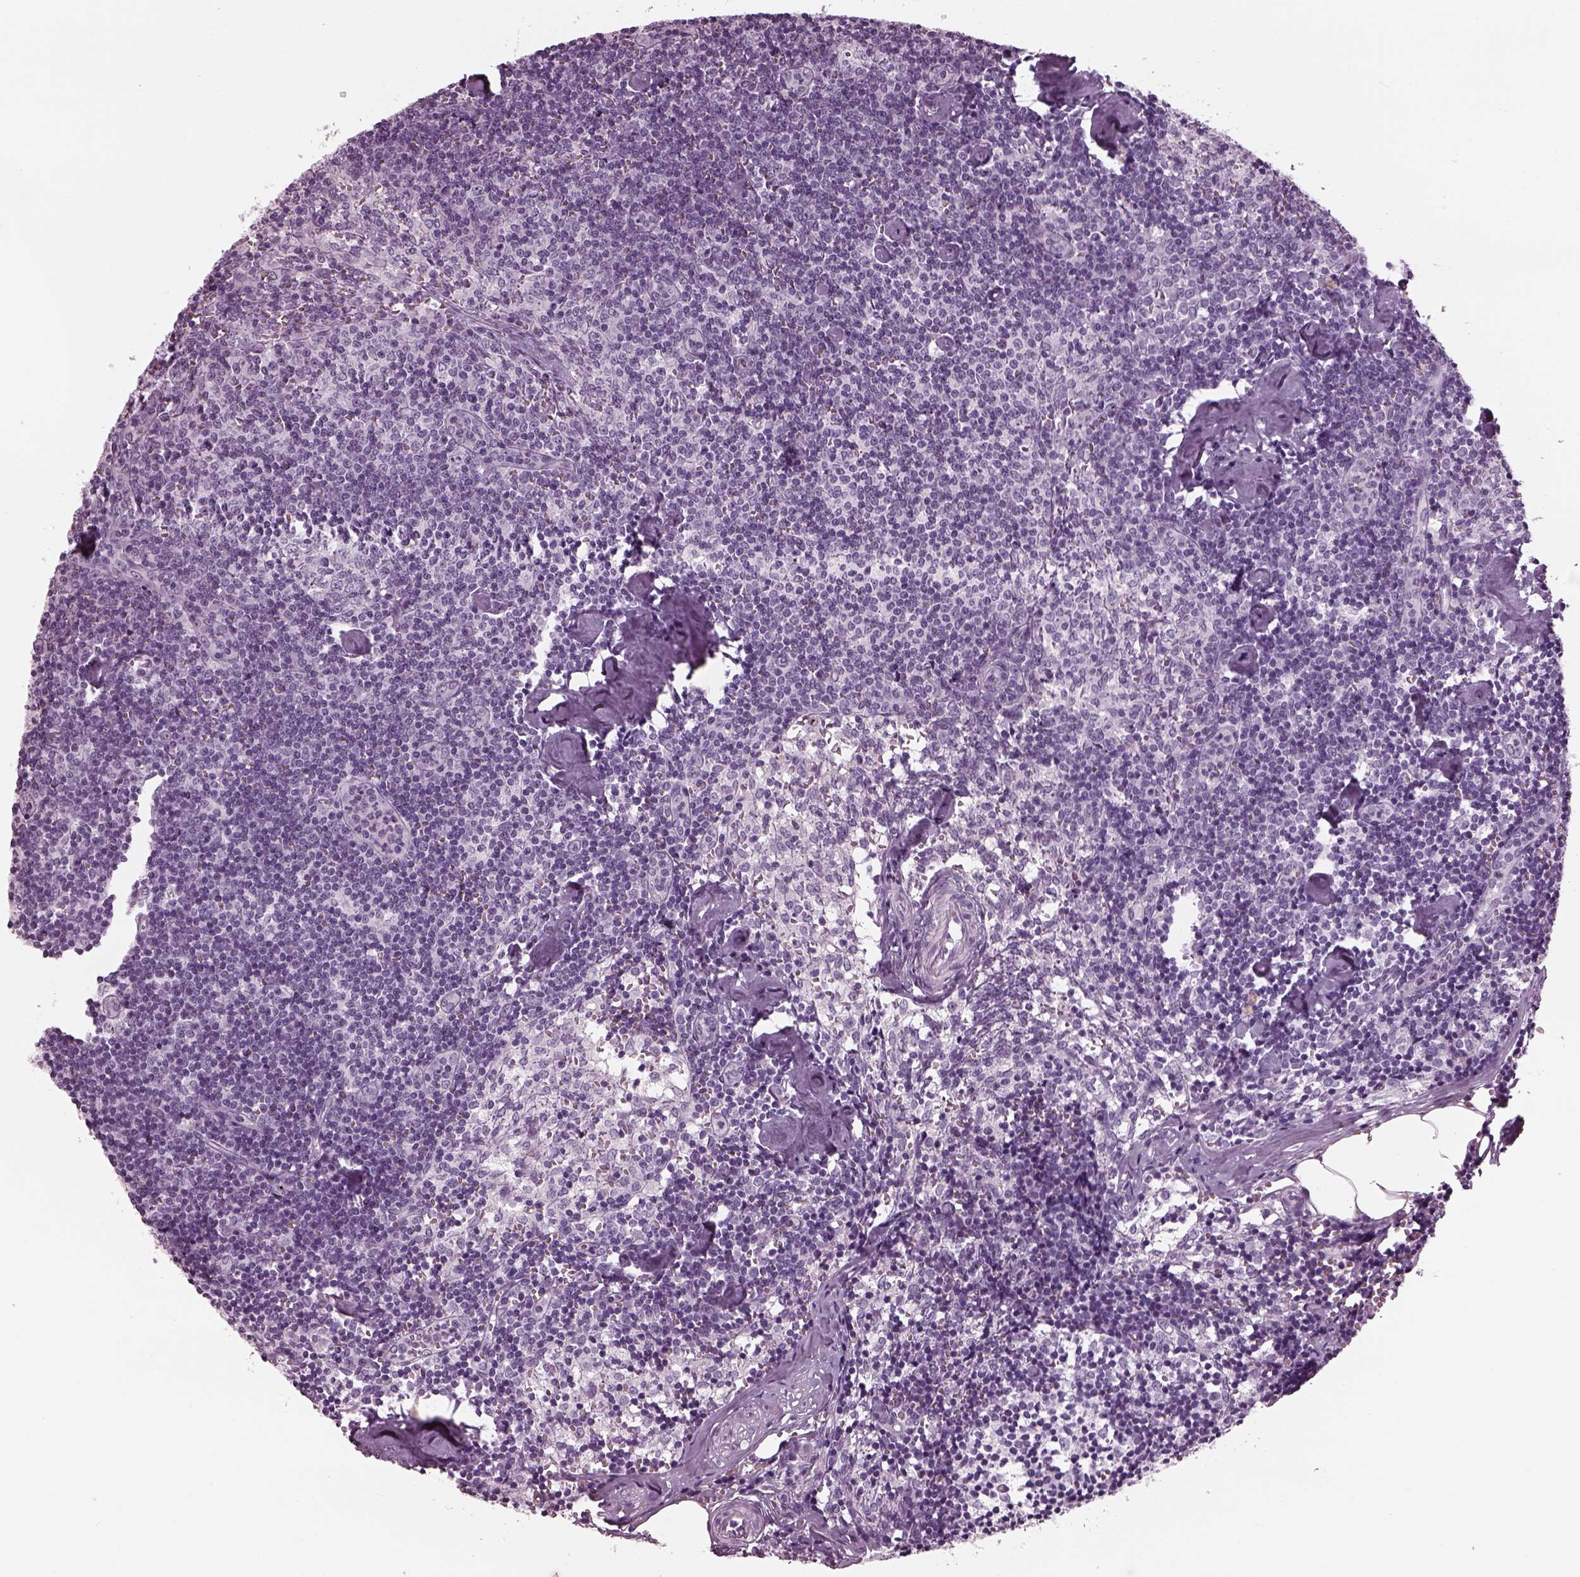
{"staining": {"intensity": "negative", "quantity": "none", "location": "none"}, "tissue": "lymph node", "cell_type": "Germinal center cells", "image_type": "normal", "snomed": [{"axis": "morphology", "description": "Normal tissue, NOS"}, {"axis": "topography", "description": "Lymph node"}], "caption": "A high-resolution histopathology image shows immunohistochemistry (IHC) staining of benign lymph node, which displays no significant positivity in germinal center cells. Brightfield microscopy of IHC stained with DAB (brown) and hematoxylin (blue), captured at high magnification.", "gene": "TPPP2", "patient": {"sex": "female", "age": 50}}